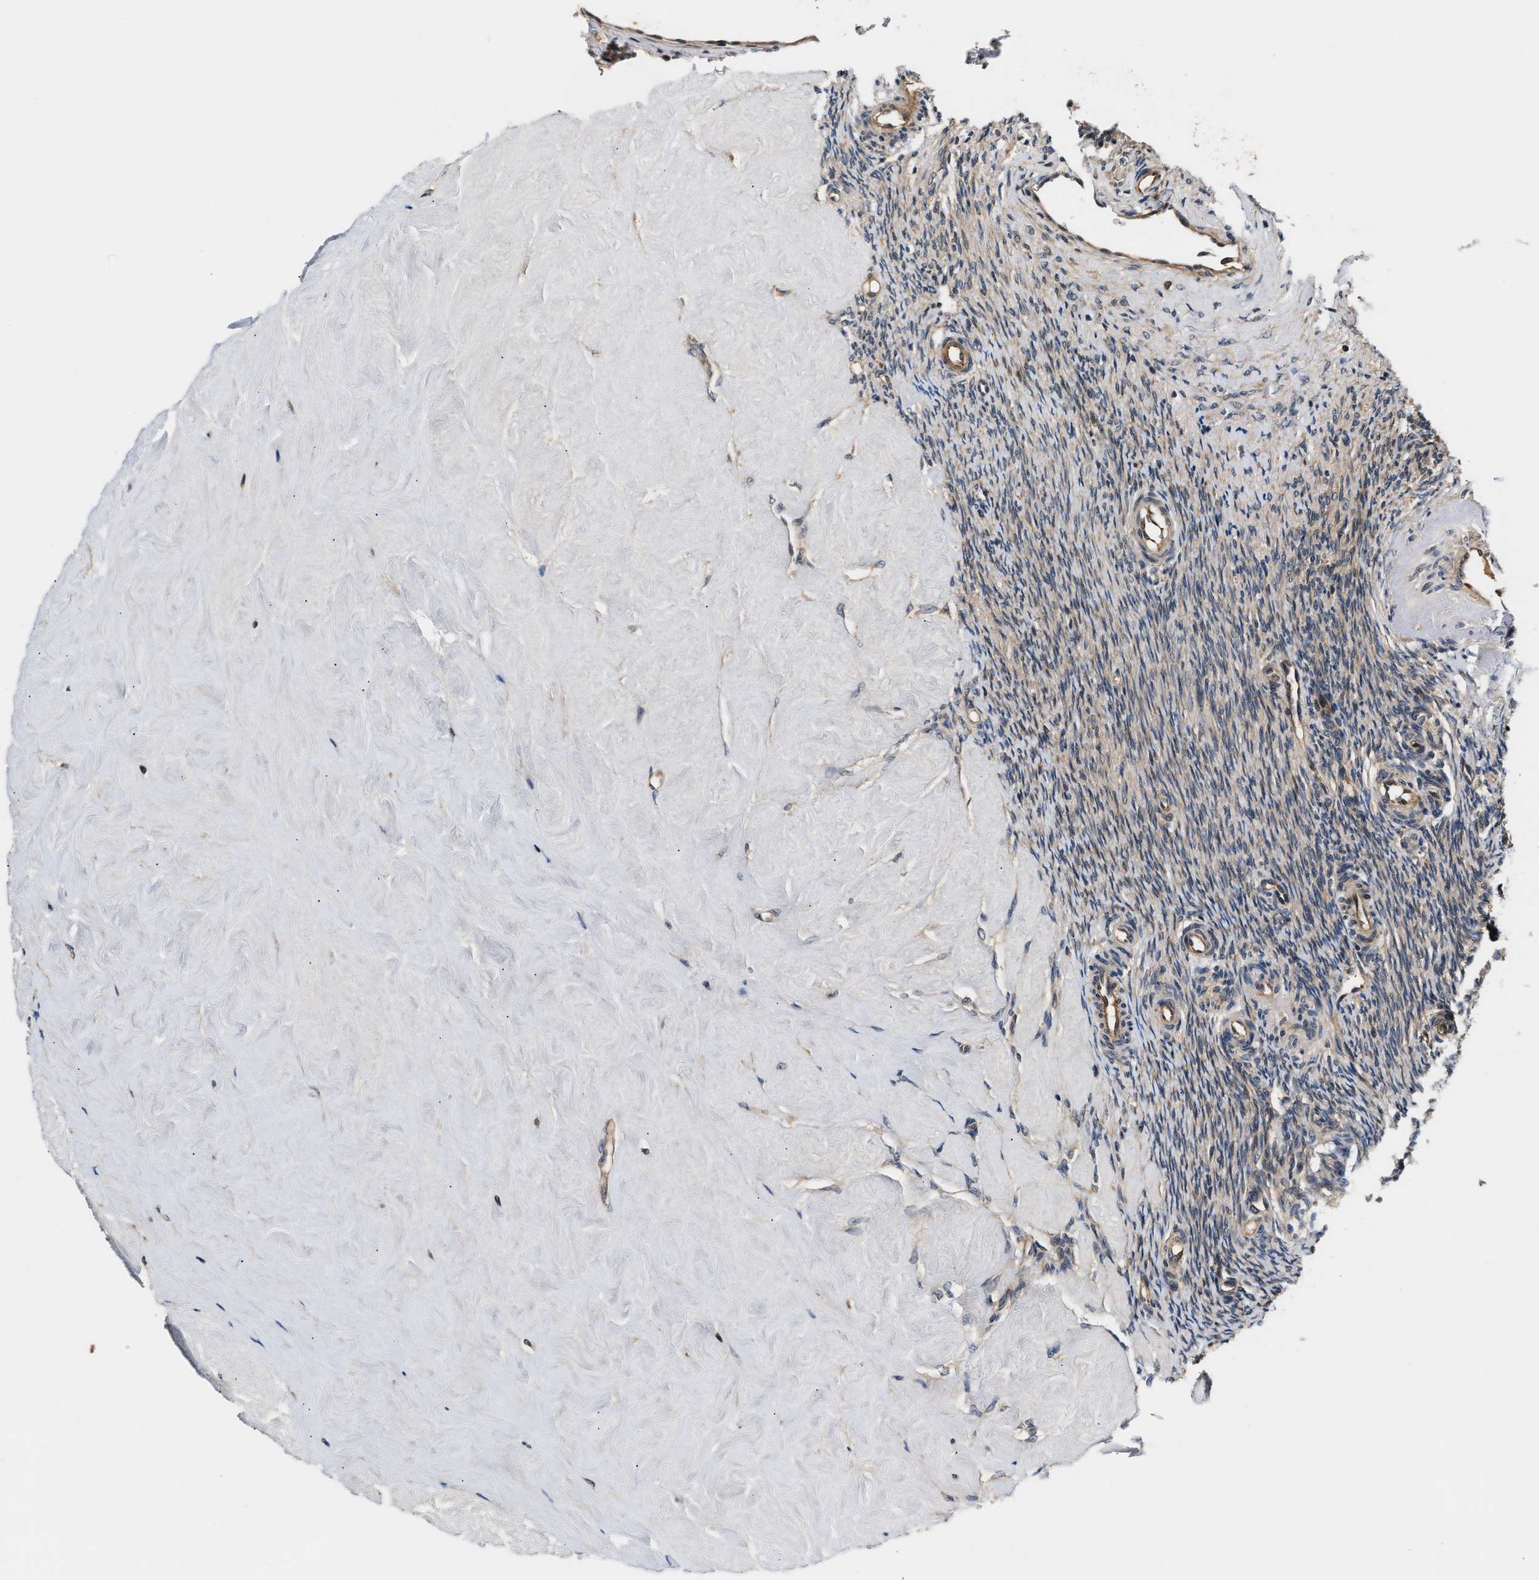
{"staining": {"intensity": "strong", "quantity": "25%-75%", "location": "cytoplasmic/membranous"}, "tissue": "ovary", "cell_type": "Follicle cells", "image_type": "normal", "snomed": [{"axis": "morphology", "description": "Normal tissue, NOS"}, {"axis": "topography", "description": "Ovary"}], "caption": "This is an image of immunohistochemistry (IHC) staining of benign ovary, which shows strong staining in the cytoplasmic/membranous of follicle cells.", "gene": "TUT7", "patient": {"sex": "female", "age": 41}}